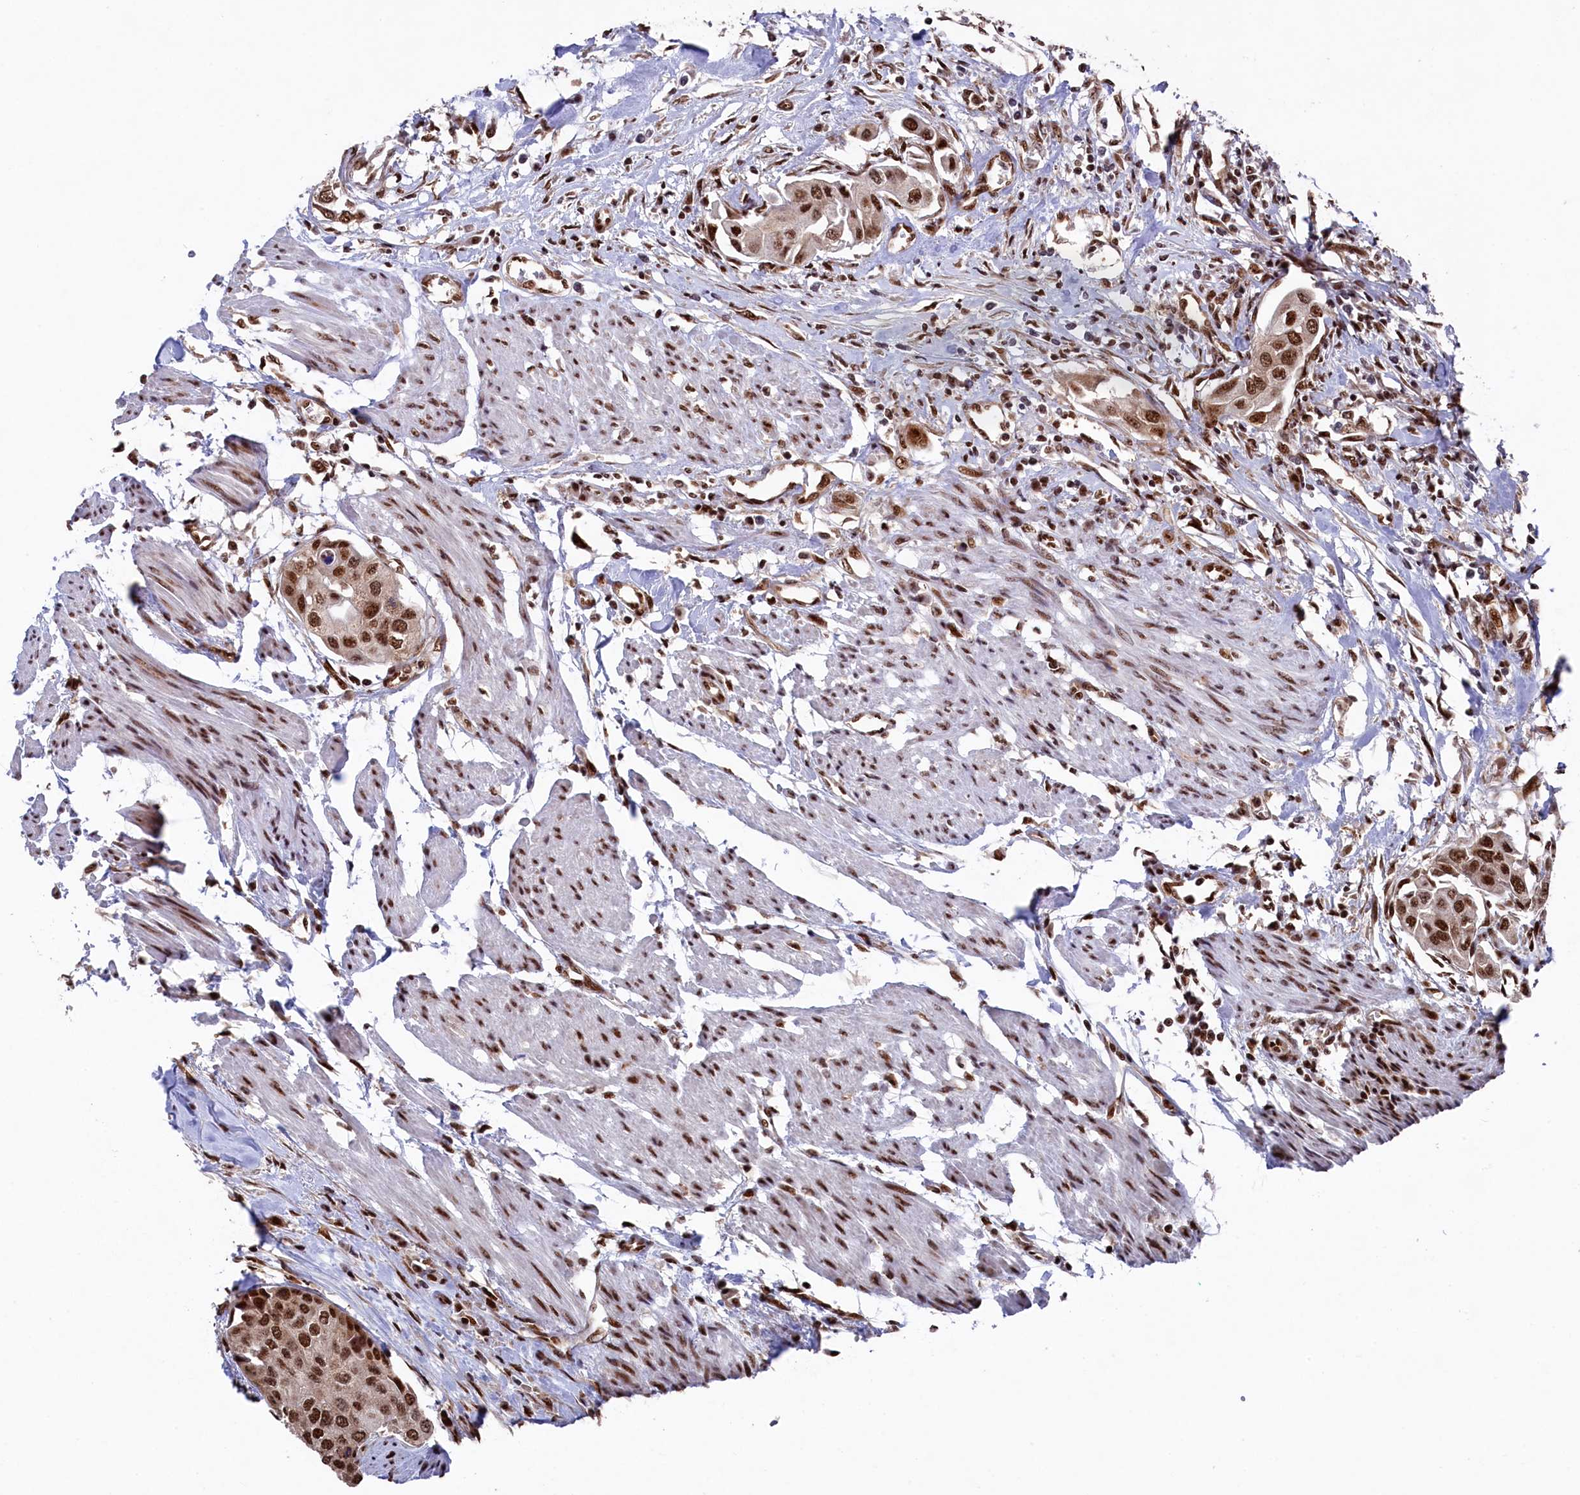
{"staining": {"intensity": "moderate", "quantity": ">75%", "location": "nuclear"}, "tissue": "urothelial cancer", "cell_type": "Tumor cells", "image_type": "cancer", "snomed": [{"axis": "morphology", "description": "Urothelial carcinoma, High grade"}, {"axis": "topography", "description": "Urinary bladder"}], "caption": "Immunohistochemical staining of urothelial cancer displays medium levels of moderate nuclear expression in about >75% of tumor cells.", "gene": "PRPF31", "patient": {"sex": "male", "age": 64}}